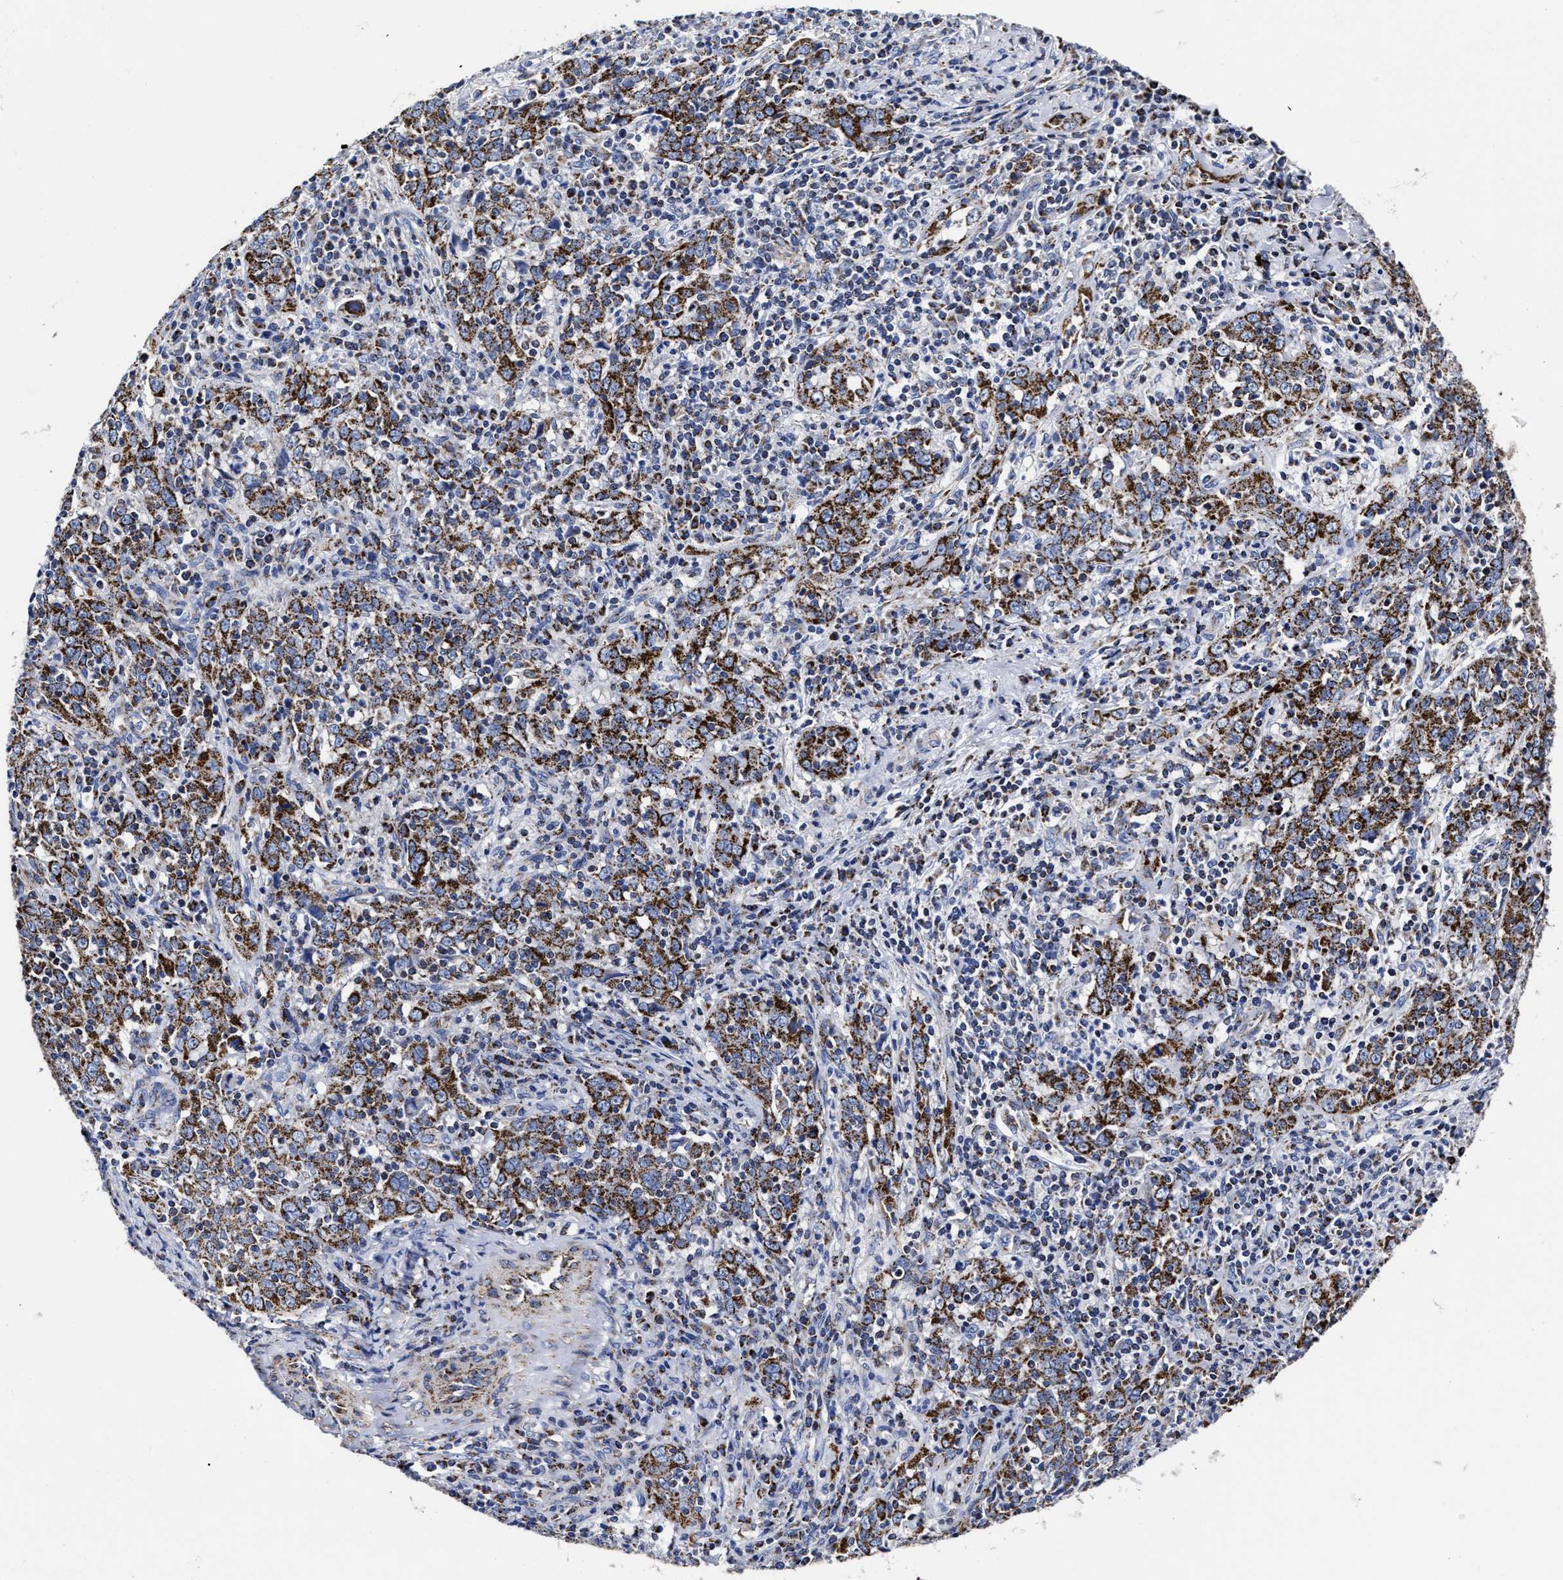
{"staining": {"intensity": "strong", "quantity": ">75%", "location": "cytoplasmic/membranous"}, "tissue": "cervical cancer", "cell_type": "Tumor cells", "image_type": "cancer", "snomed": [{"axis": "morphology", "description": "Squamous cell carcinoma, NOS"}, {"axis": "topography", "description": "Cervix"}], "caption": "High-power microscopy captured an immunohistochemistry image of cervical squamous cell carcinoma, revealing strong cytoplasmic/membranous expression in approximately >75% of tumor cells.", "gene": "HINT2", "patient": {"sex": "female", "age": 46}}